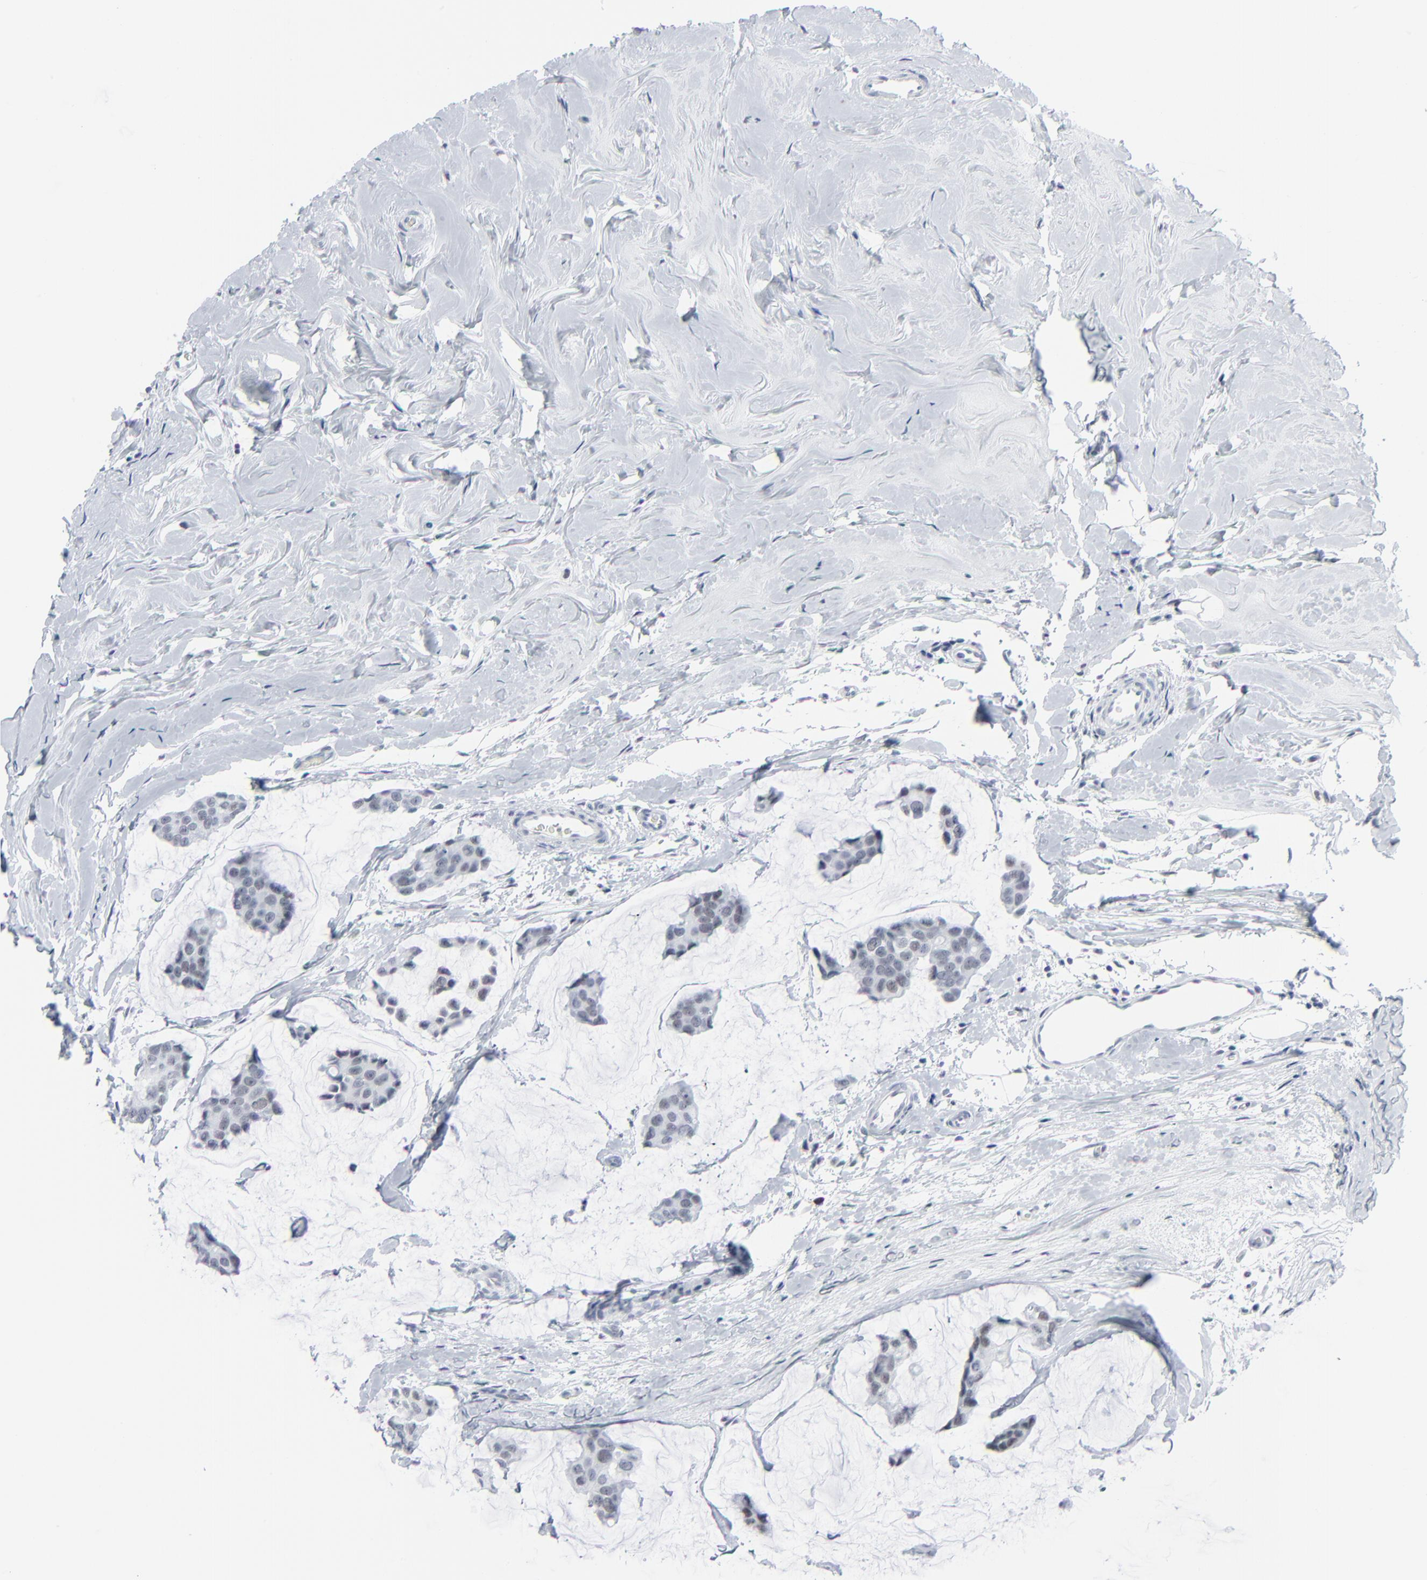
{"staining": {"intensity": "weak", "quantity": "<25%", "location": "nuclear"}, "tissue": "breast cancer", "cell_type": "Tumor cells", "image_type": "cancer", "snomed": [{"axis": "morphology", "description": "Normal tissue, NOS"}, {"axis": "morphology", "description": "Duct carcinoma"}, {"axis": "topography", "description": "Breast"}], "caption": "Tumor cells show no significant protein expression in breast cancer.", "gene": "SIRT1", "patient": {"sex": "female", "age": 50}}